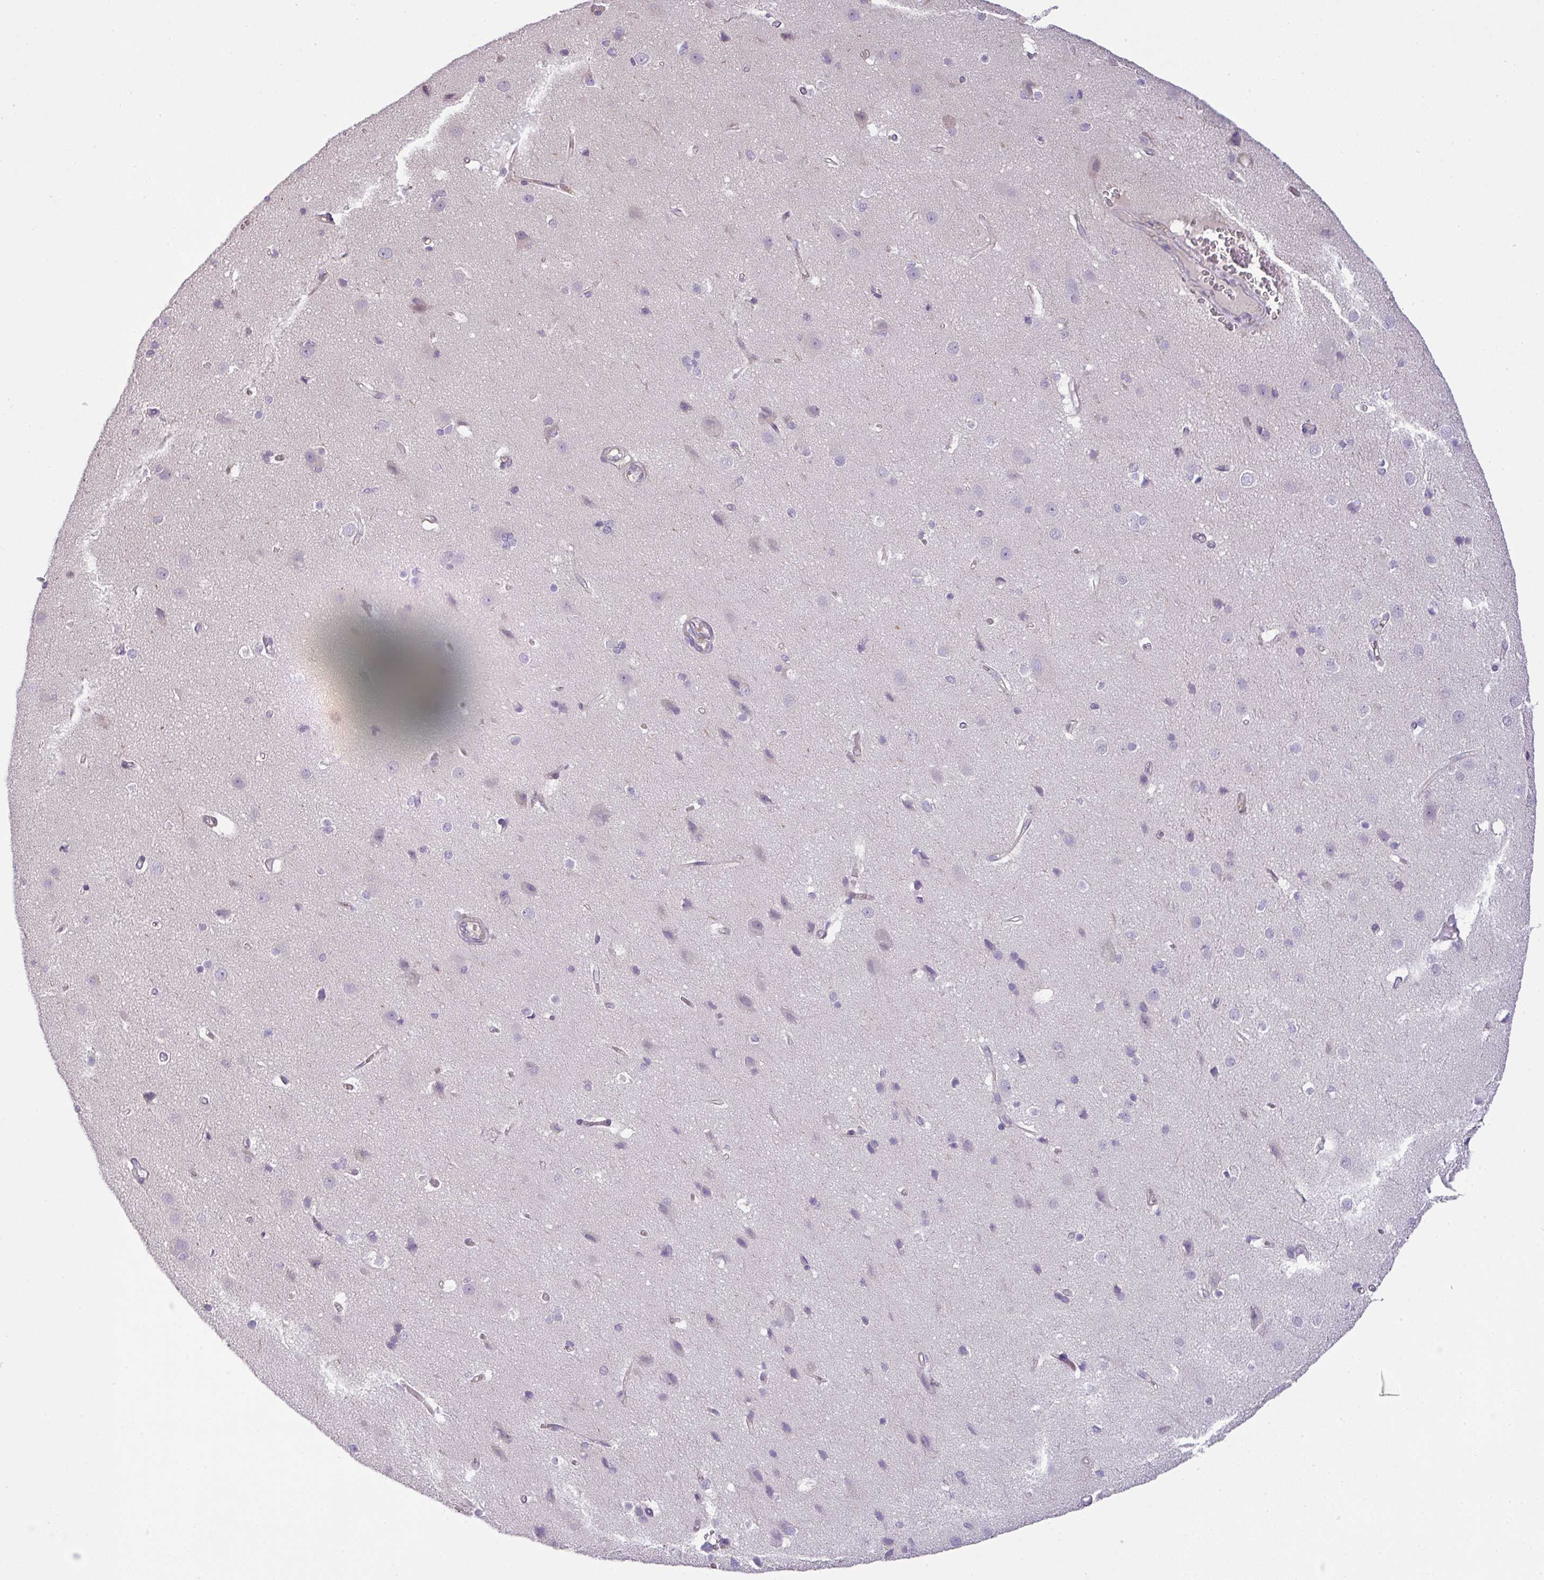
{"staining": {"intensity": "weak", "quantity": "<25%", "location": "cytoplasmic/membranous"}, "tissue": "cerebral cortex", "cell_type": "Endothelial cells", "image_type": "normal", "snomed": [{"axis": "morphology", "description": "Normal tissue, NOS"}, {"axis": "topography", "description": "Cerebral cortex"}], "caption": "A high-resolution image shows immunohistochemistry staining of normal cerebral cortex, which shows no significant expression in endothelial cells. The staining is performed using DAB brown chromogen with nuclei counter-stained in using hematoxylin.", "gene": "PIK3R5", "patient": {"sex": "male", "age": 37}}